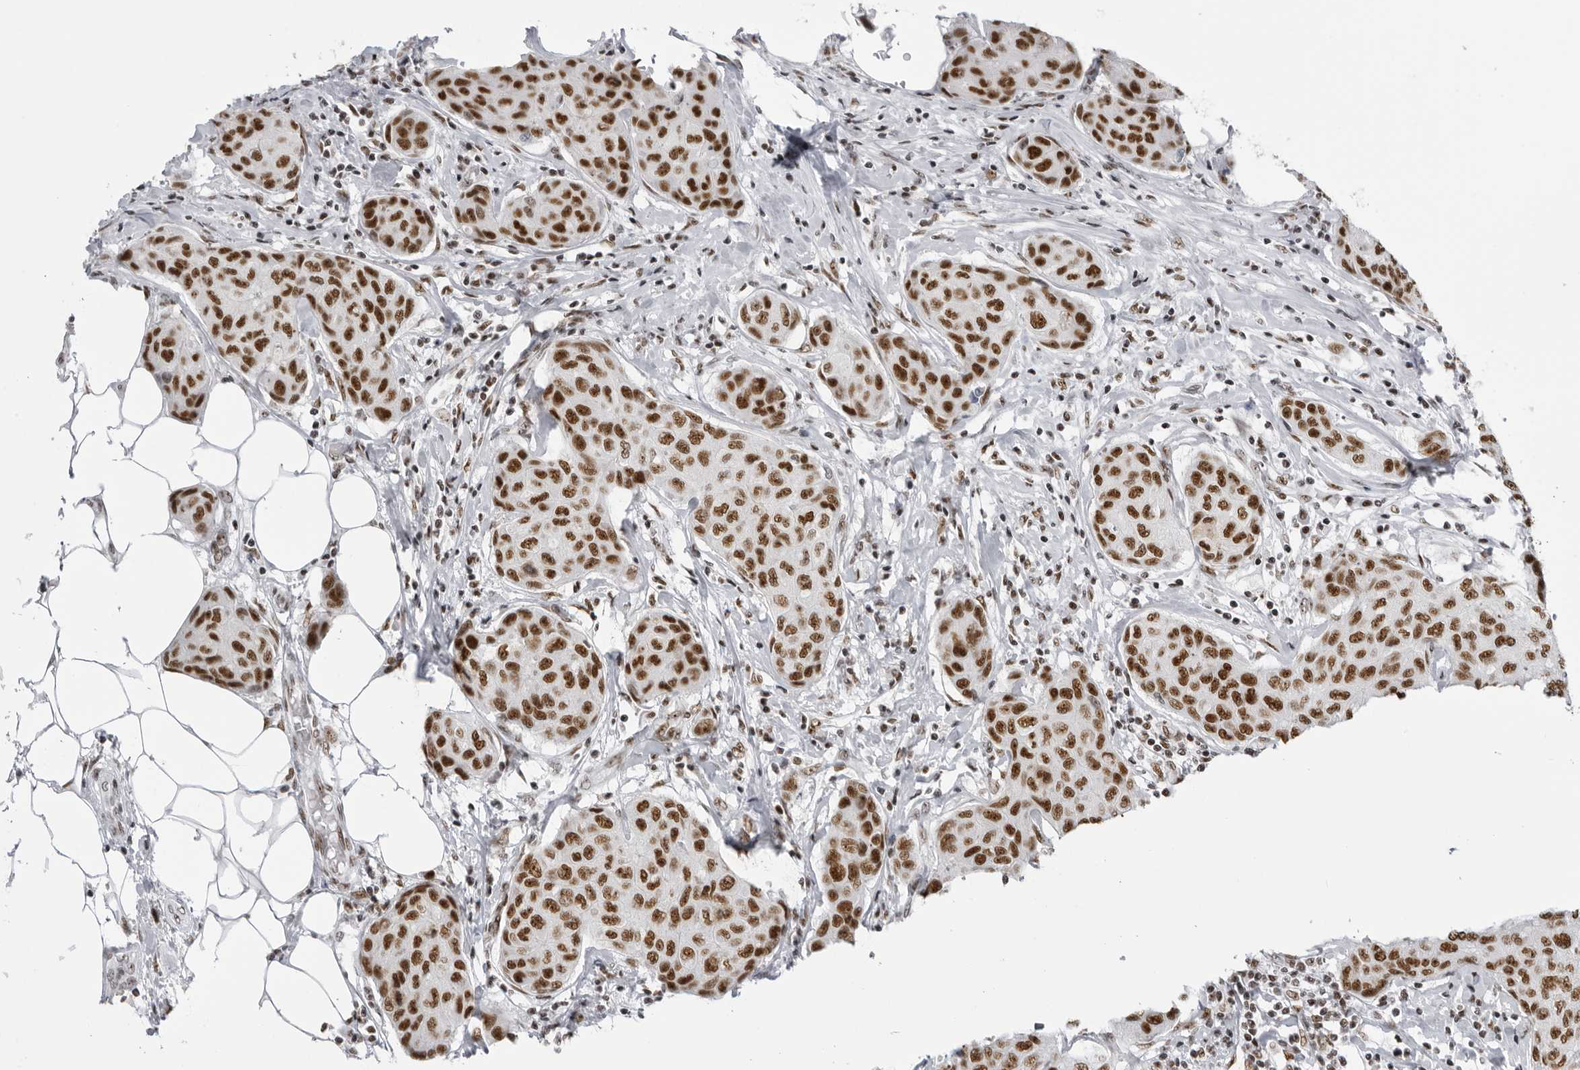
{"staining": {"intensity": "strong", "quantity": ">75%", "location": "nuclear"}, "tissue": "breast cancer", "cell_type": "Tumor cells", "image_type": "cancer", "snomed": [{"axis": "morphology", "description": "Duct carcinoma"}, {"axis": "topography", "description": "Breast"}], "caption": "A brown stain highlights strong nuclear expression of a protein in breast cancer (infiltrating ductal carcinoma) tumor cells.", "gene": "DHX9", "patient": {"sex": "female", "age": 80}}